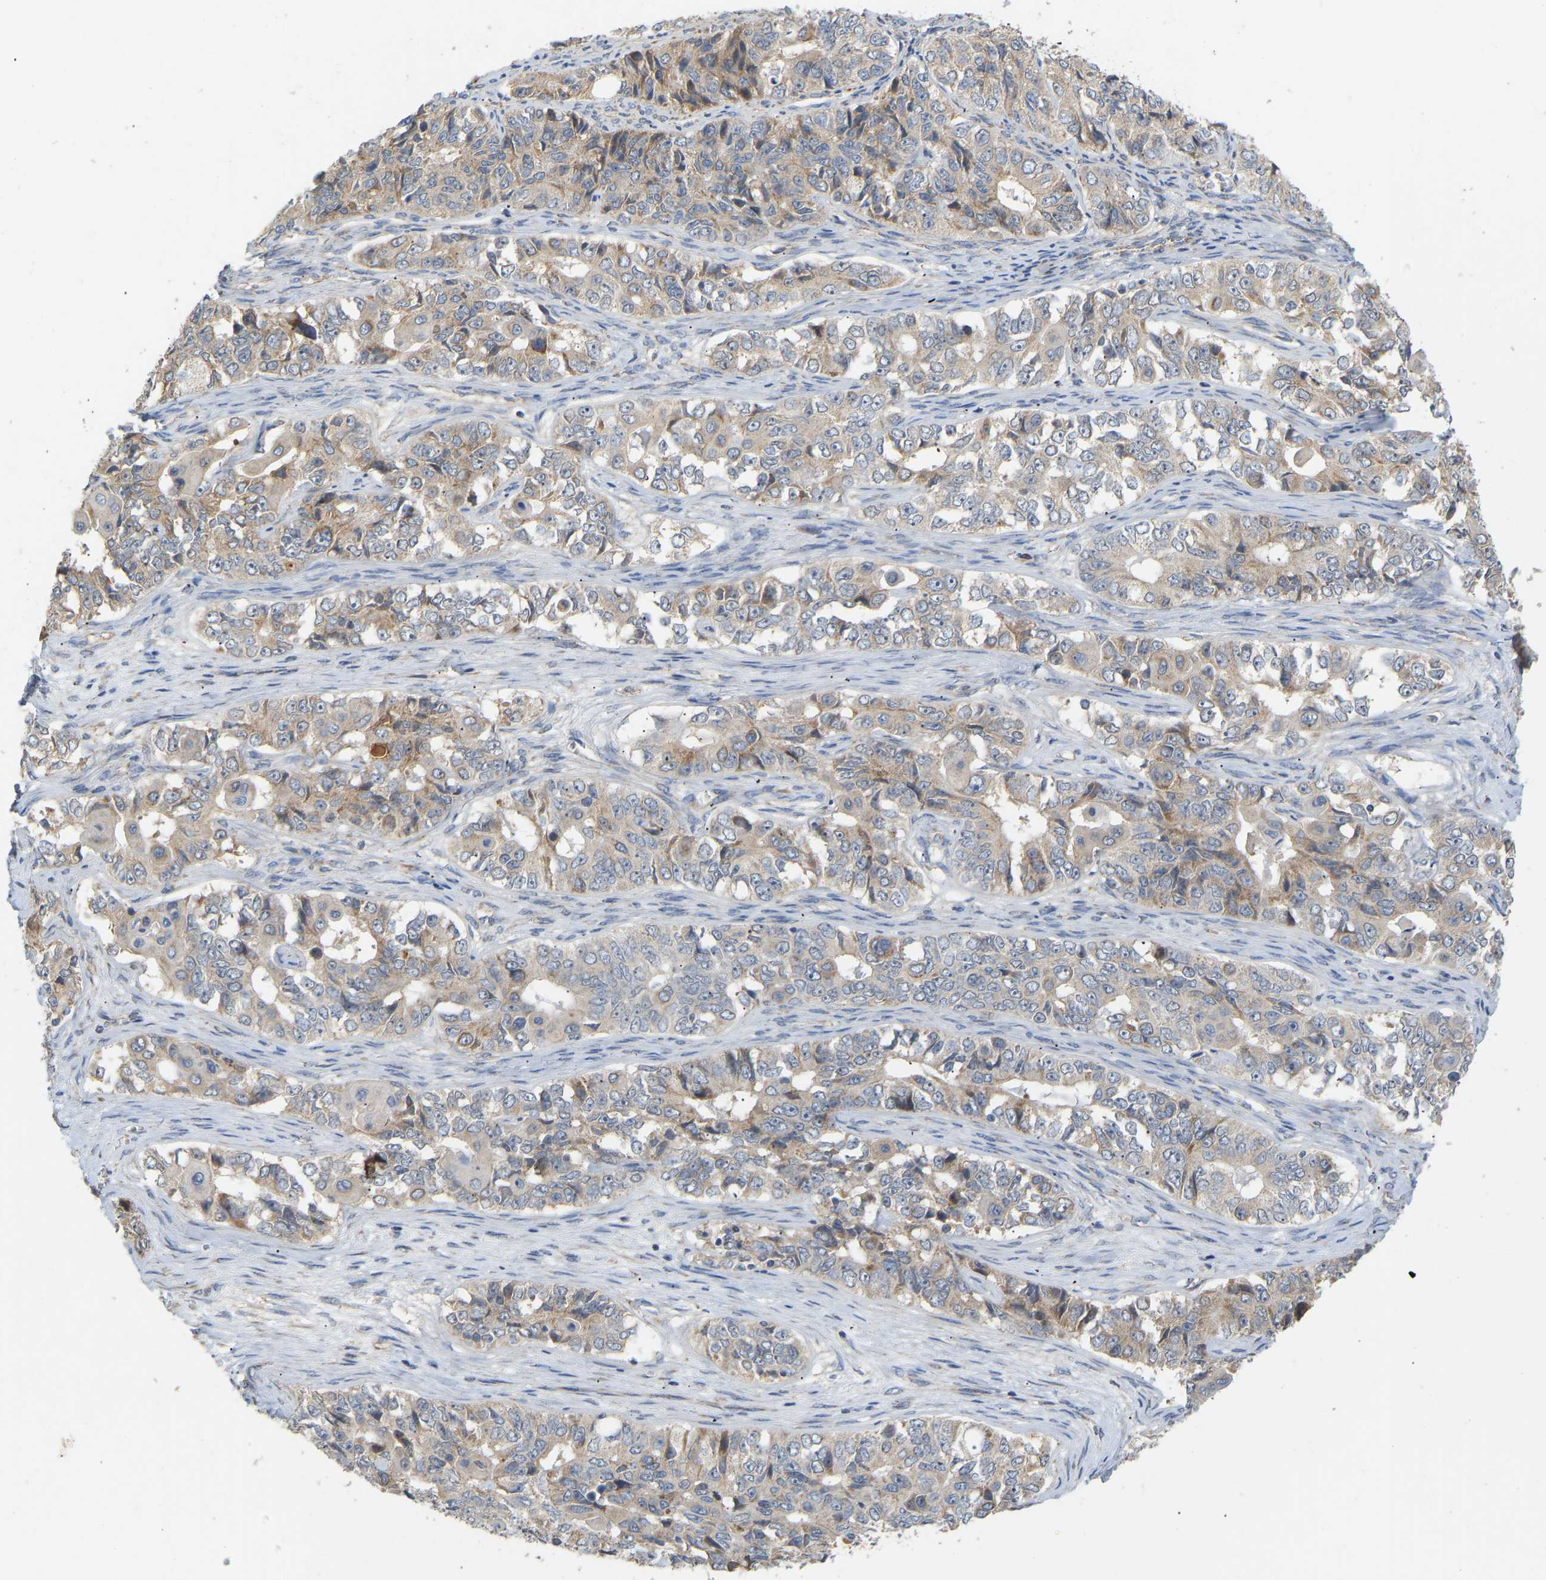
{"staining": {"intensity": "weak", "quantity": "25%-75%", "location": "cytoplasmic/membranous"}, "tissue": "ovarian cancer", "cell_type": "Tumor cells", "image_type": "cancer", "snomed": [{"axis": "morphology", "description": "Carcinoma, endometroid"}, {"axis": "topography", "description": "Ovary"}], "caption": "Human ovarian endometroid carcinoma stained with a protein marker demonstrates weak staining in tumor cells.", "gene": "HACD2", "patient": {"sex": "female", "age": 51}}